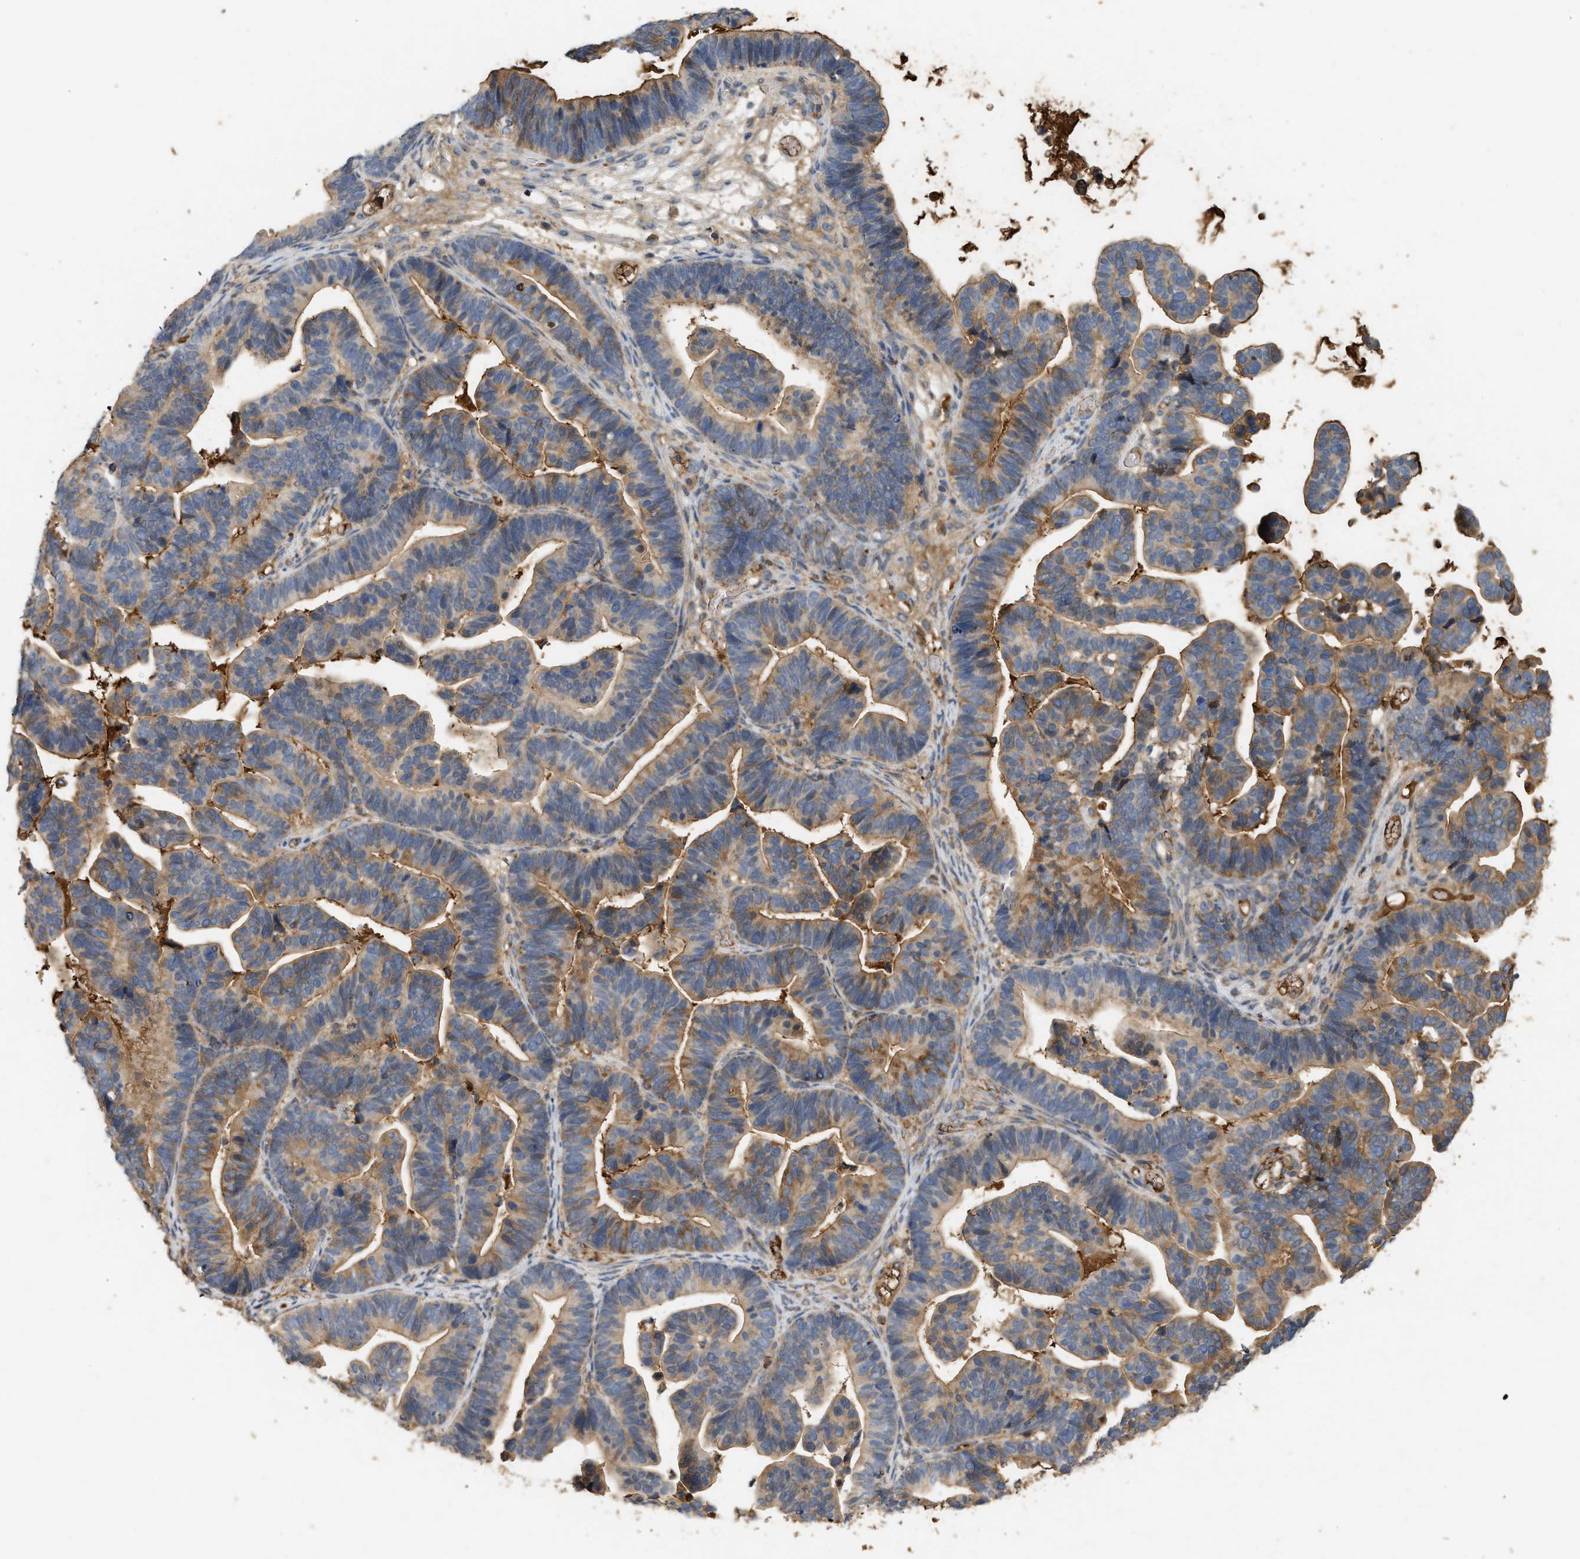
{"staining": {"intensity": "moderate", "quantity": "25%-75%", "location": "cytoplasmic/membranous"}, "tissue": "ovarian cancer", "cell_type": "Tumor cells", "image_type": "cancer", "snomed": [{"axis": "morphology", "description": "Cystadenocarcinoma, serous, NOS"}, {"axis": "topography", "description": "Ovary"}], "caption": "This is an image of IHC staining of ovarian cancer (serous cystadenocarcinoma), which shows moderate positivity in the cytoplasmic/membranous of tumor cells.", "gene": "F8", "patient": {"sex": "female", "age": 56}}